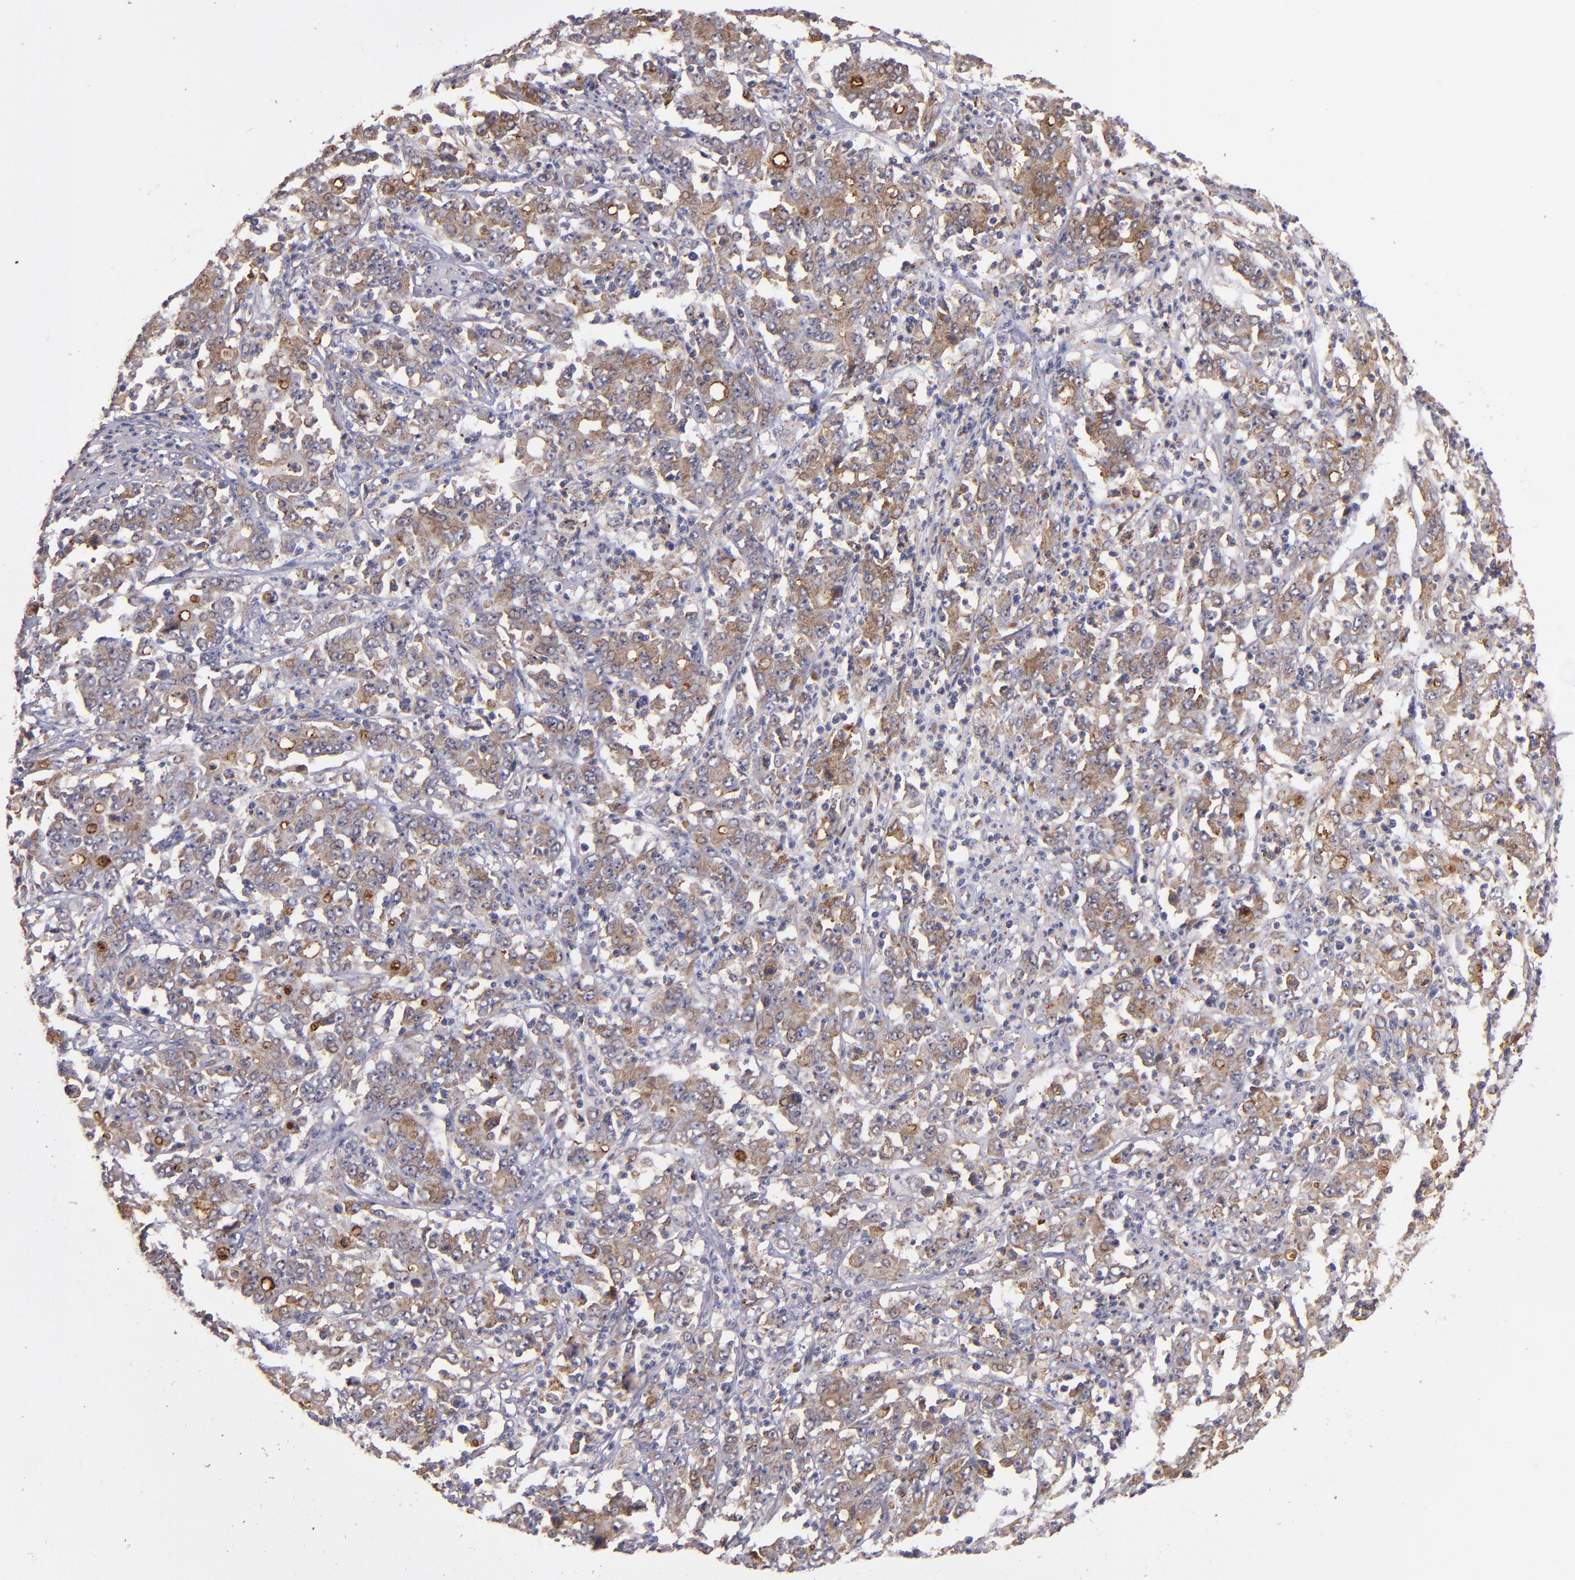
{"staining": {"intensity": "moderate", "quantity": ">75%", "location": "cytoplasmic/membranous"}, "tissue": "stomach cancer", "cell_type": "Tumor cells", "image_type": "cancer", "snomed": [{"axis": "morphology", "description": "Adenocarcinoma, NOS"}, {"axis": "topography", "description": "Stomach, lower"}], "caption": "The histopathology image shows staining of stomach adenocarcinoma, revealing moderate cytoplasmic/membranous protein positivity (brown color) within tumor cells.", "gene": "IFIH1", "patient": {"sex": "female", "age": 71}}